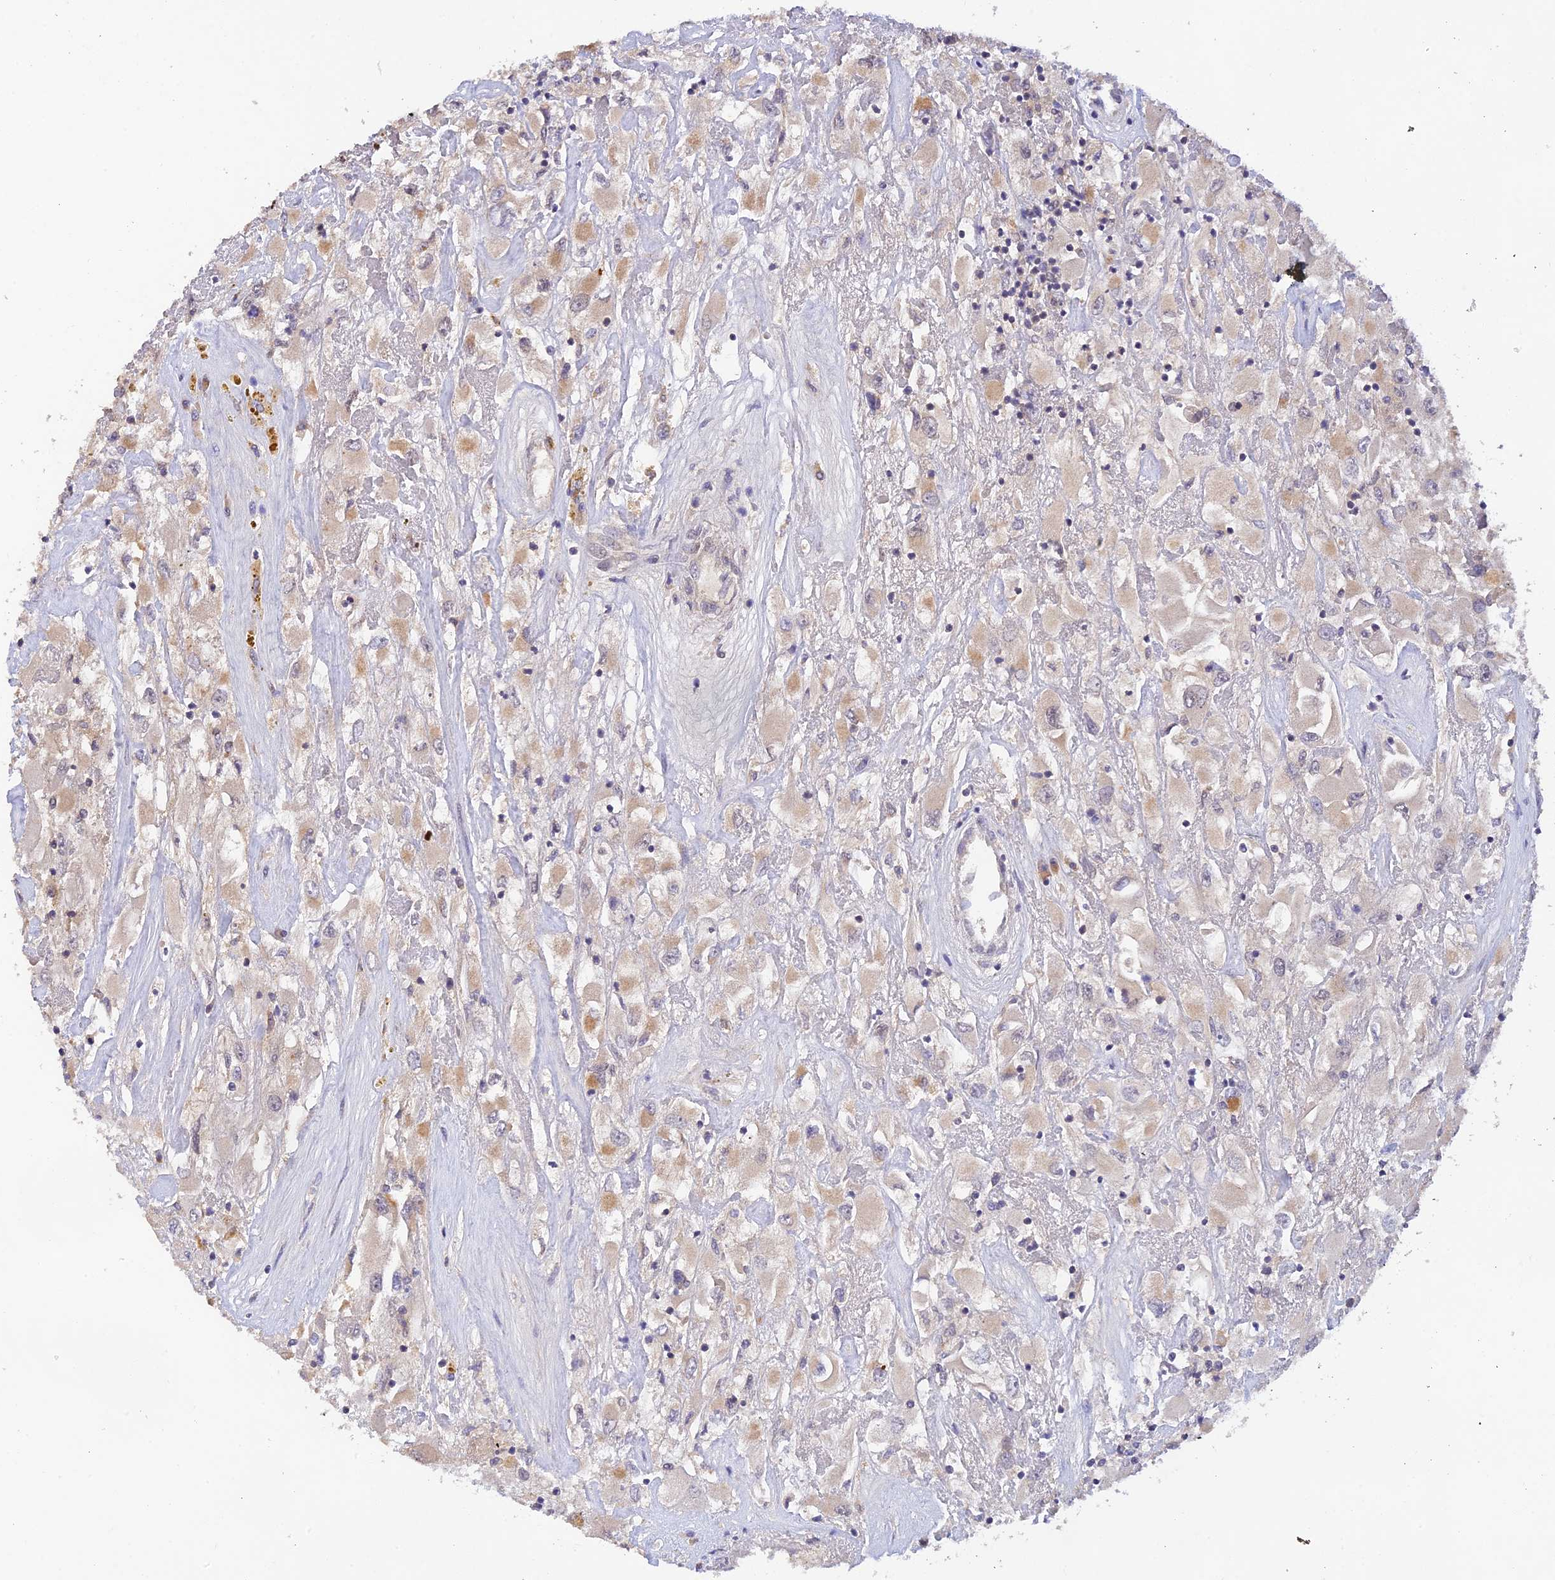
{"staining": {"intensity": "moderate", "quantity": "<25%", "location": "cytoplasmic/membranous"}, "tissue": "renal cancer", "cell_type": "Tumor cells", "image_type": "cancer", "snomed": [{"axis": "morphology", "description": "Adenocarcinoma, NOS"}, {"axis": "topography", "description": "Kidney"}], "caption": "IHC of human renal cancer (adenocarcinoma) shows low levels of moderate cytoplasmic/membranous staining in about <25% of tumor cells. The staining is performed using DAB (3,3'-diaminobenzidine) brown chromogen to label protein expression. The nuclei are counter-stained blue using hematoxylin.", "gene": "ZNF436", "patient": {"sex": "female", "age": 52}}